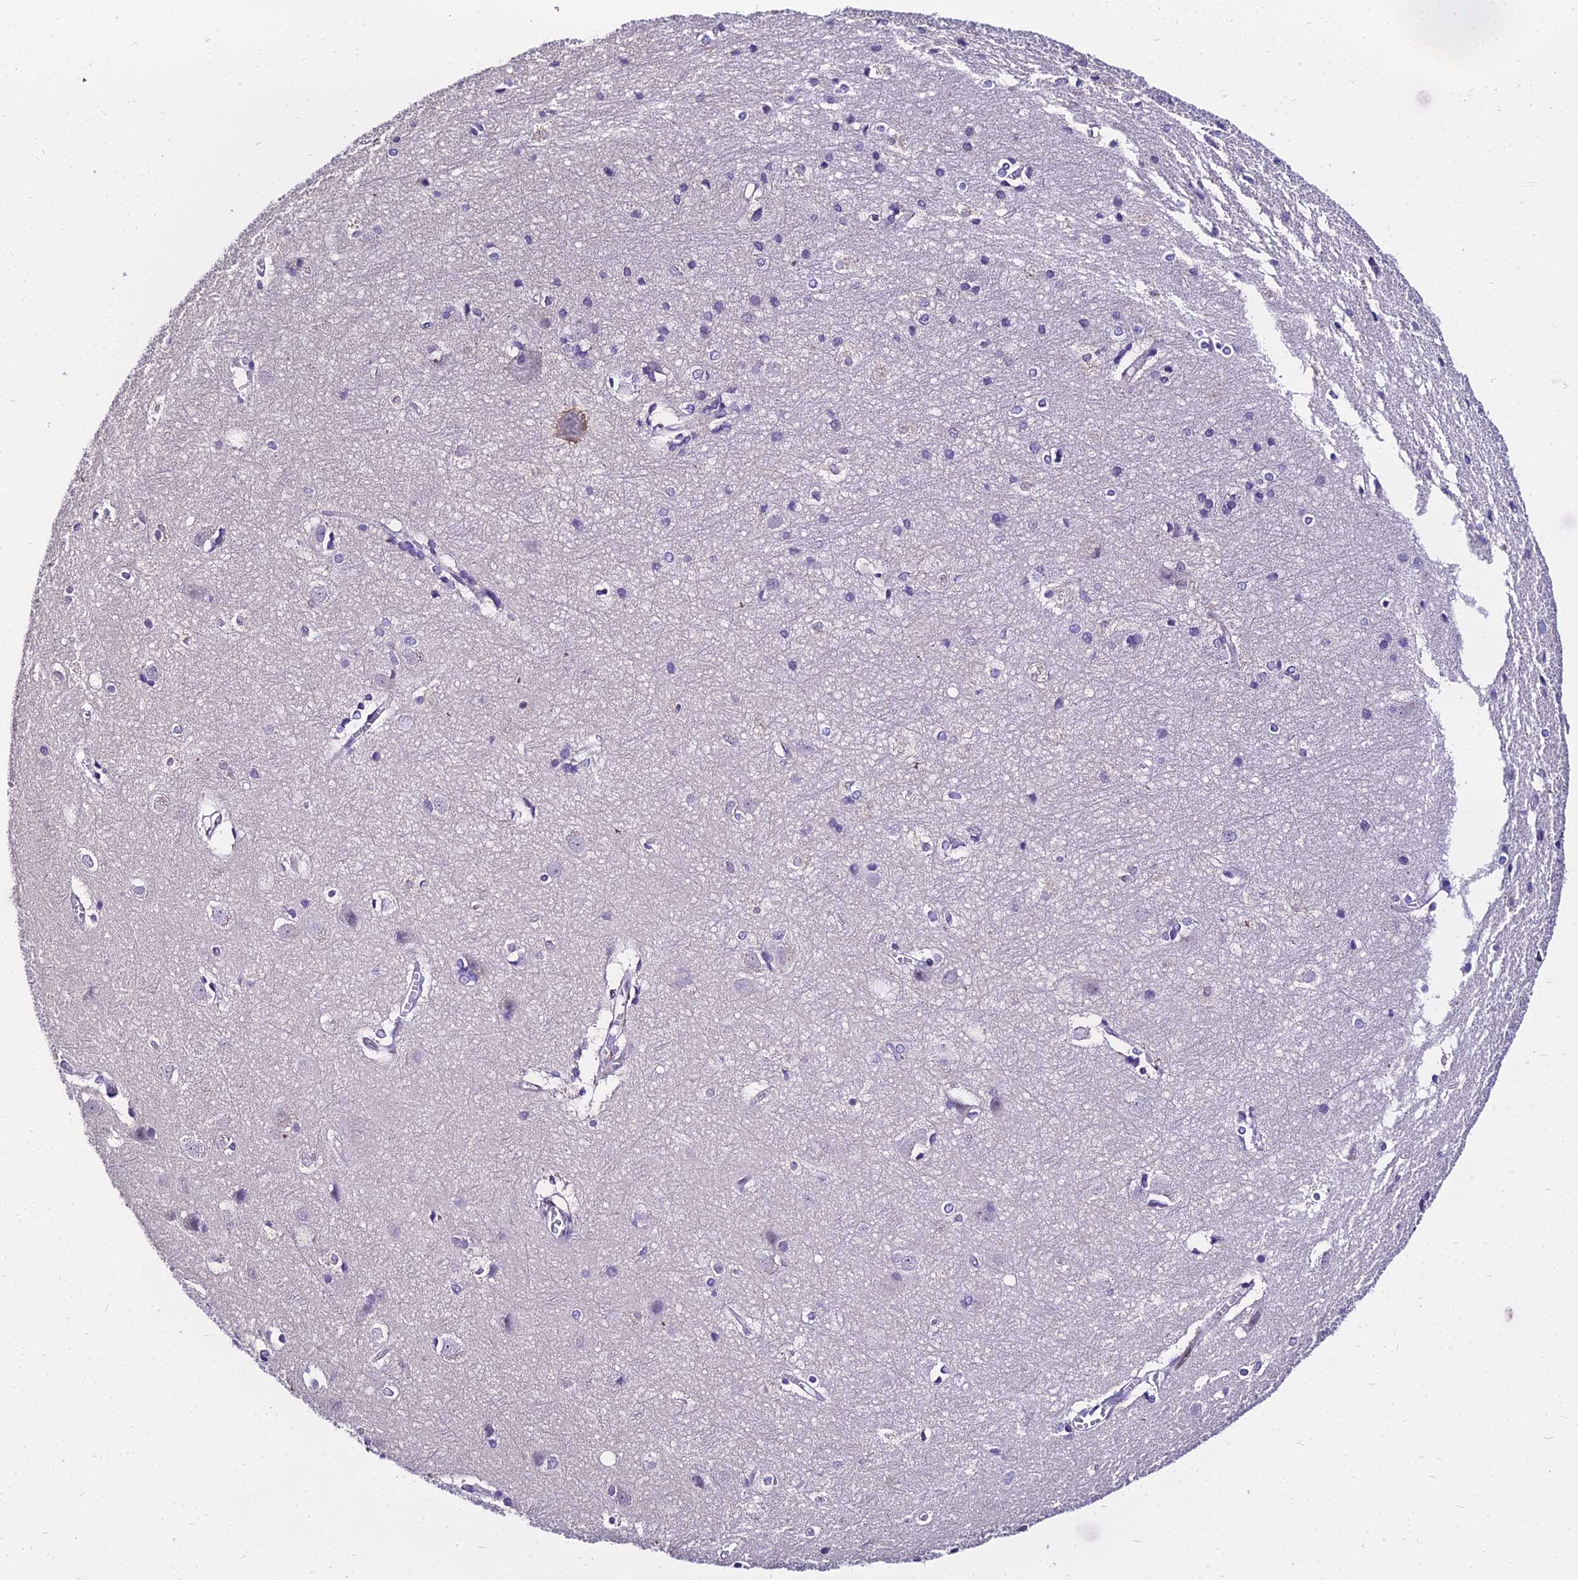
{"staining": {"intensity": "negative", "quantity": "none", "location": "none"}, "tissue": "cerebral cortex", "cell_type": "Endothelial cells", "image_type": "normal", "snomed": [{"axis": "morphology", "description": "Normal tissue, NOS"}, {"axis": "topography", "description": "Cerebral cortex"}], "caption": "IHC image of normal cerebral cortex: human cerebral cortex stained with DAB (3,3'-diaminobenzidine) reveals no significant protein positivity in endothelial cells. (Brightfield microscopy of DAB IHC at high magnification).", "gene": "TRIML2", "patient": {"sex": "male", "age": 54}}